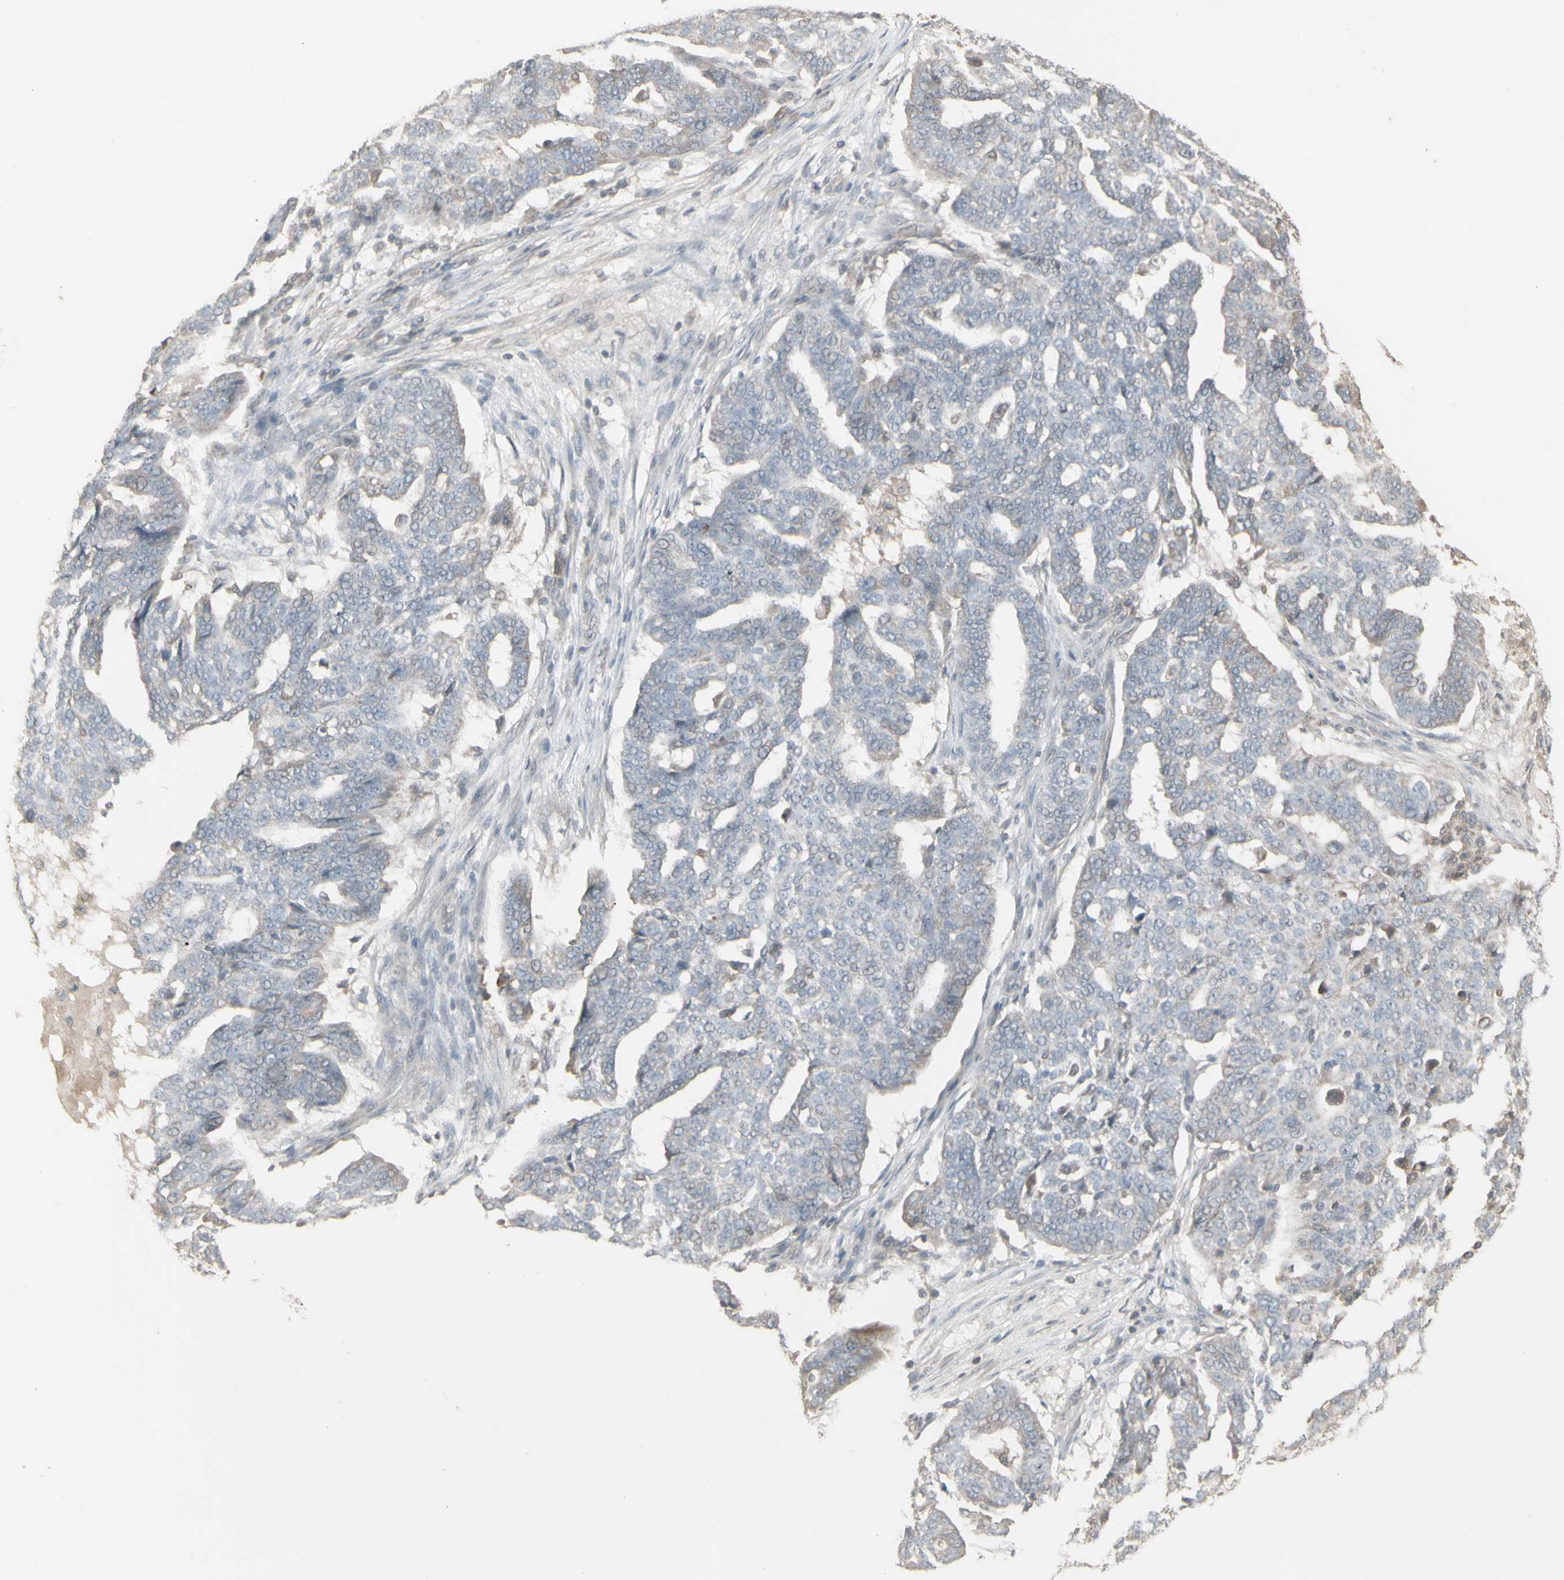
{"staining": {"intensity": "negative", "quantity": "none", "location": "none"}, "tissue": "ovarian cancer", "cell_type": "Tumor cells", "image_type": "cancer", "snomed": [{"axis": "morphology", "description": "Cystadenocarcinoma, serous, NOS"}, {"axis": "topography", "description": "Ovary"}], "caption": "High magnification brightfield microscopy of ovarian cancer stained with DAB (brown) and counterstained with hematoxylin (blue): tumor cells show no significant expression.", "gene": "CSK", "patient": {"sex": "female", "age": 59}}